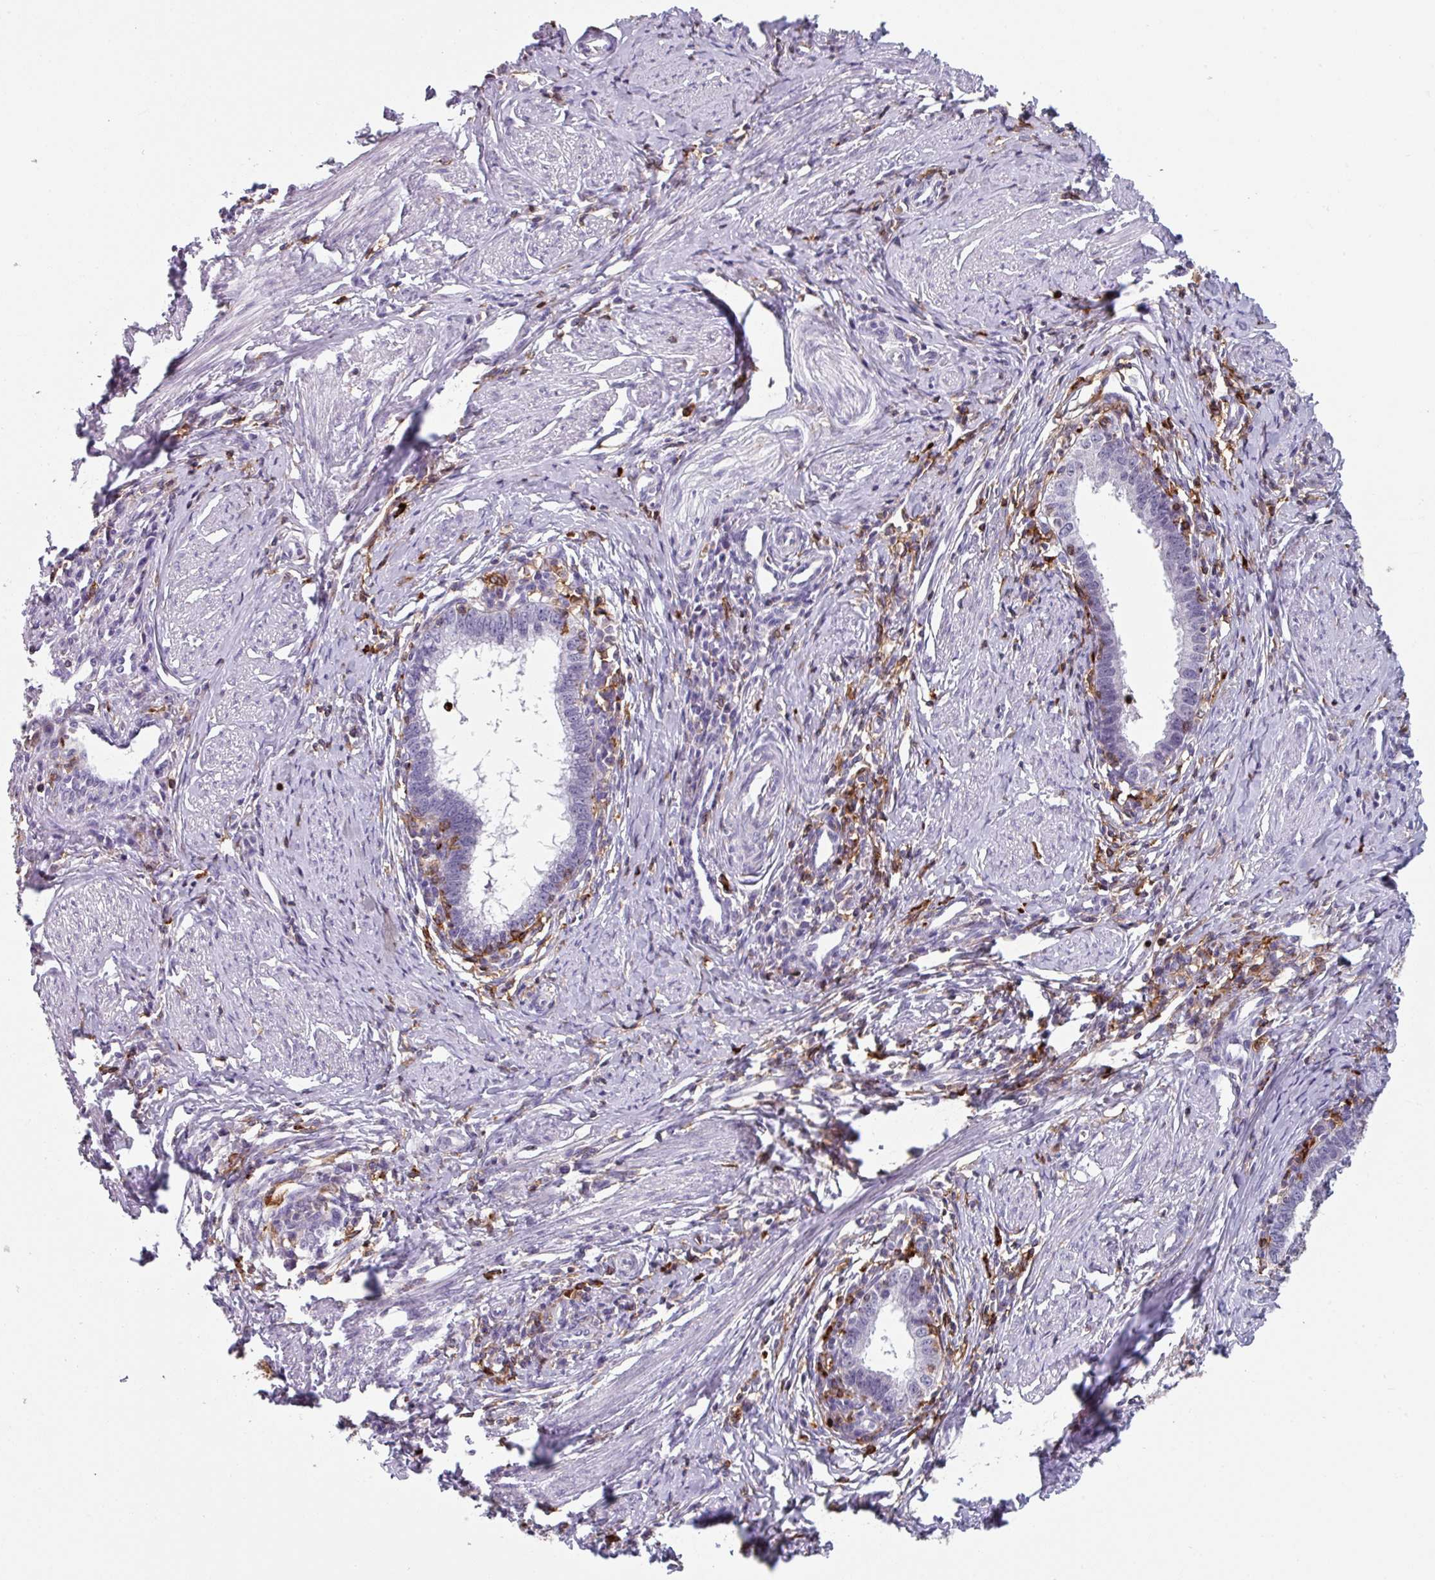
{"staining": {"intensity": "negative", "quantity": "none", "location": "none"}, "tissue": "cervical cancer", "cell_type": "Tumor cells", "image_type": "cancer", "snomed": [{"axis": "morphology", "description": "Adenocarcinoma, NOS"}, {"axis": "topography", "description": "Cervix"}], "caption": "High power microscopy micrograph of an IHC image of cervical adenocarcinoma, revealing no significant staining in tumor cells.", "gene": "EXOSC5", "patient": {"sex": "female", "age": 36}}